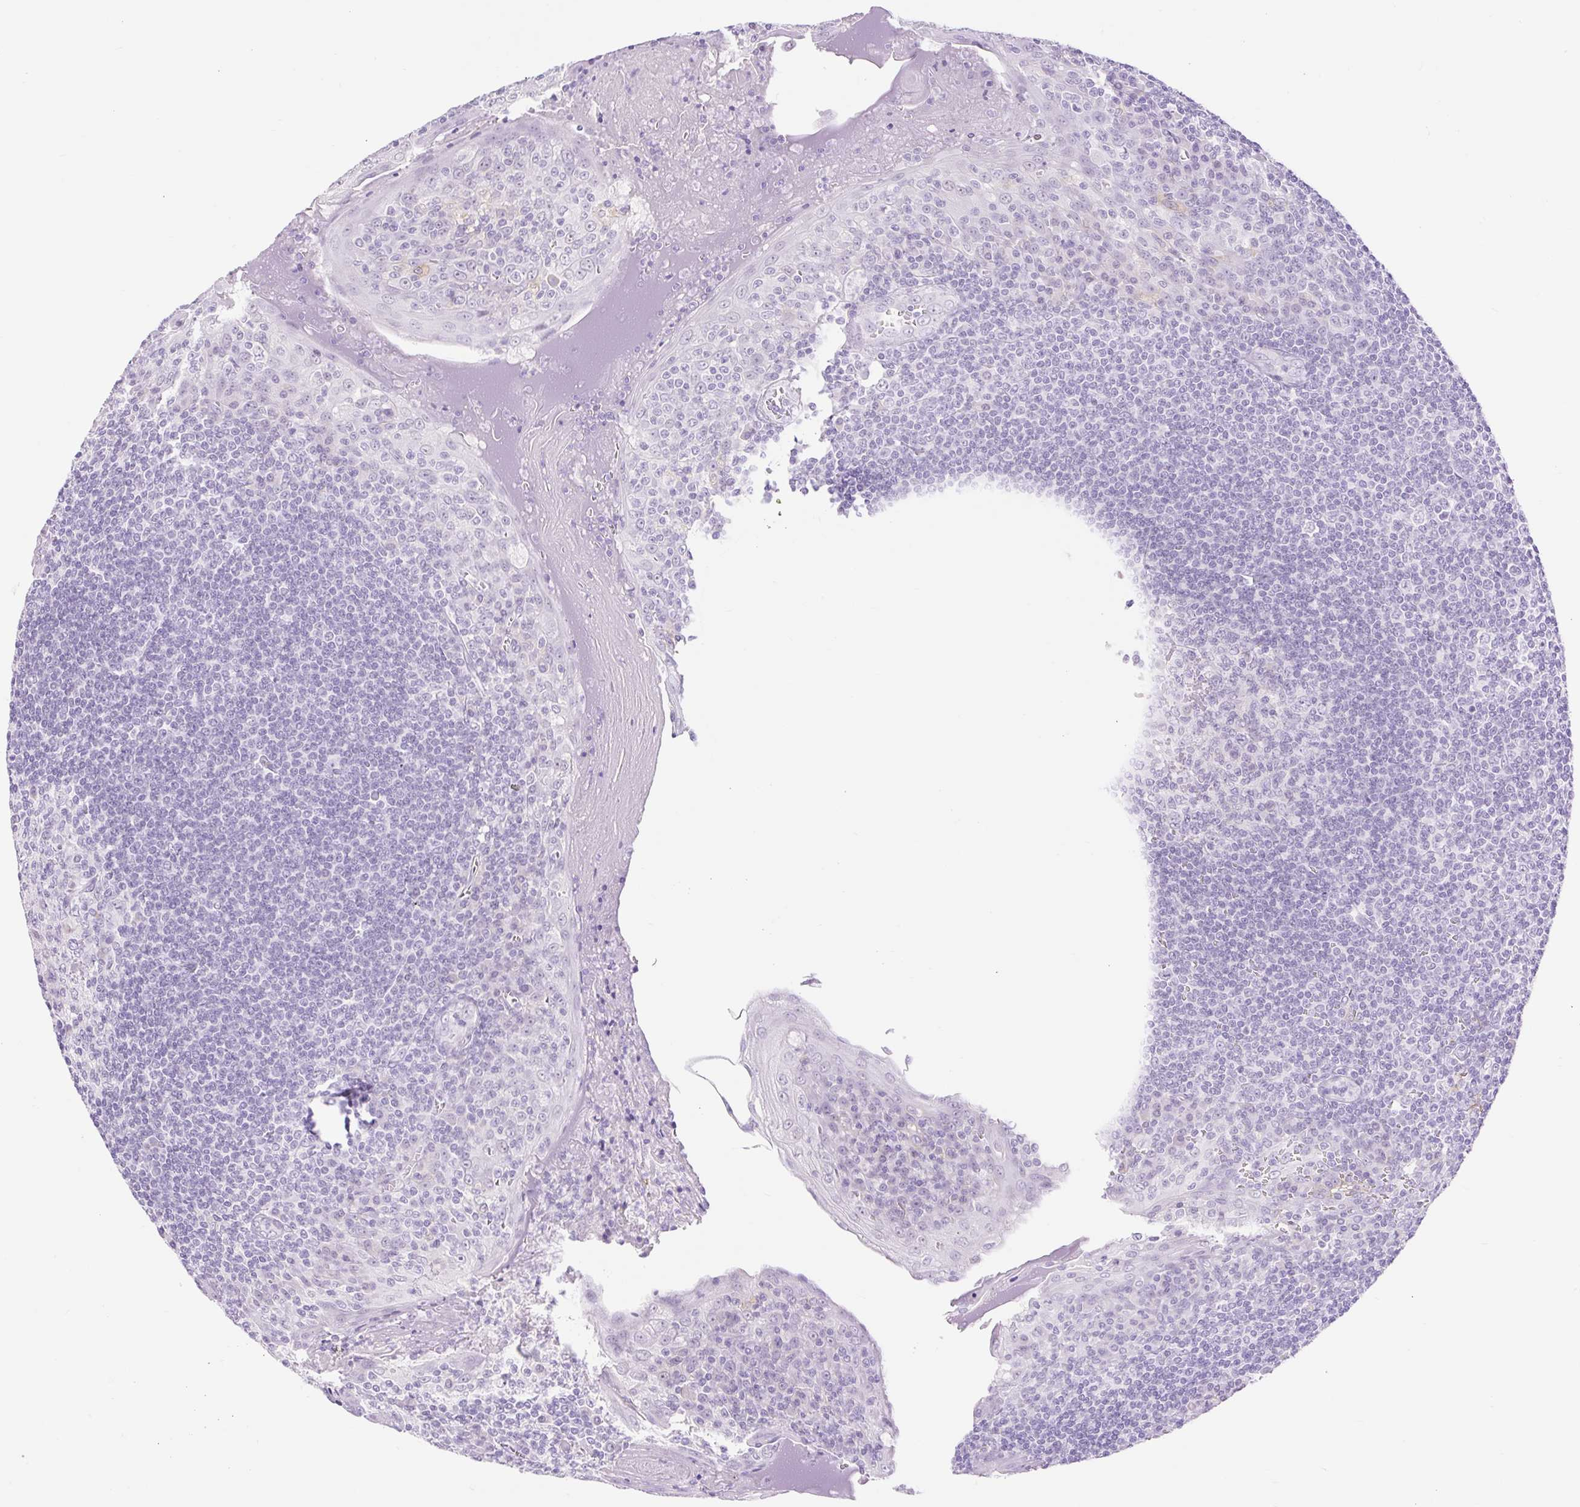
{"staining": {"intensity": "negative", "quantity": "none", "location": "none"}, "tissue": "tonsil", "cell_type": "Germinal center cells", "image_type": "normal", "snomed": [{"axis": "morphology", "description": "Normal tissue, NOS"}, {"axis": "topography", "description": "Tonsil"}], "caption": "DAB (3,3'-diaminobenzidine) immunohistochemical staining of unremarkable human tonsil reveals no significant staining in germinal center cells.", "gene": "SIGLEC1", "patient": {"sex": "male", "age": 27}}